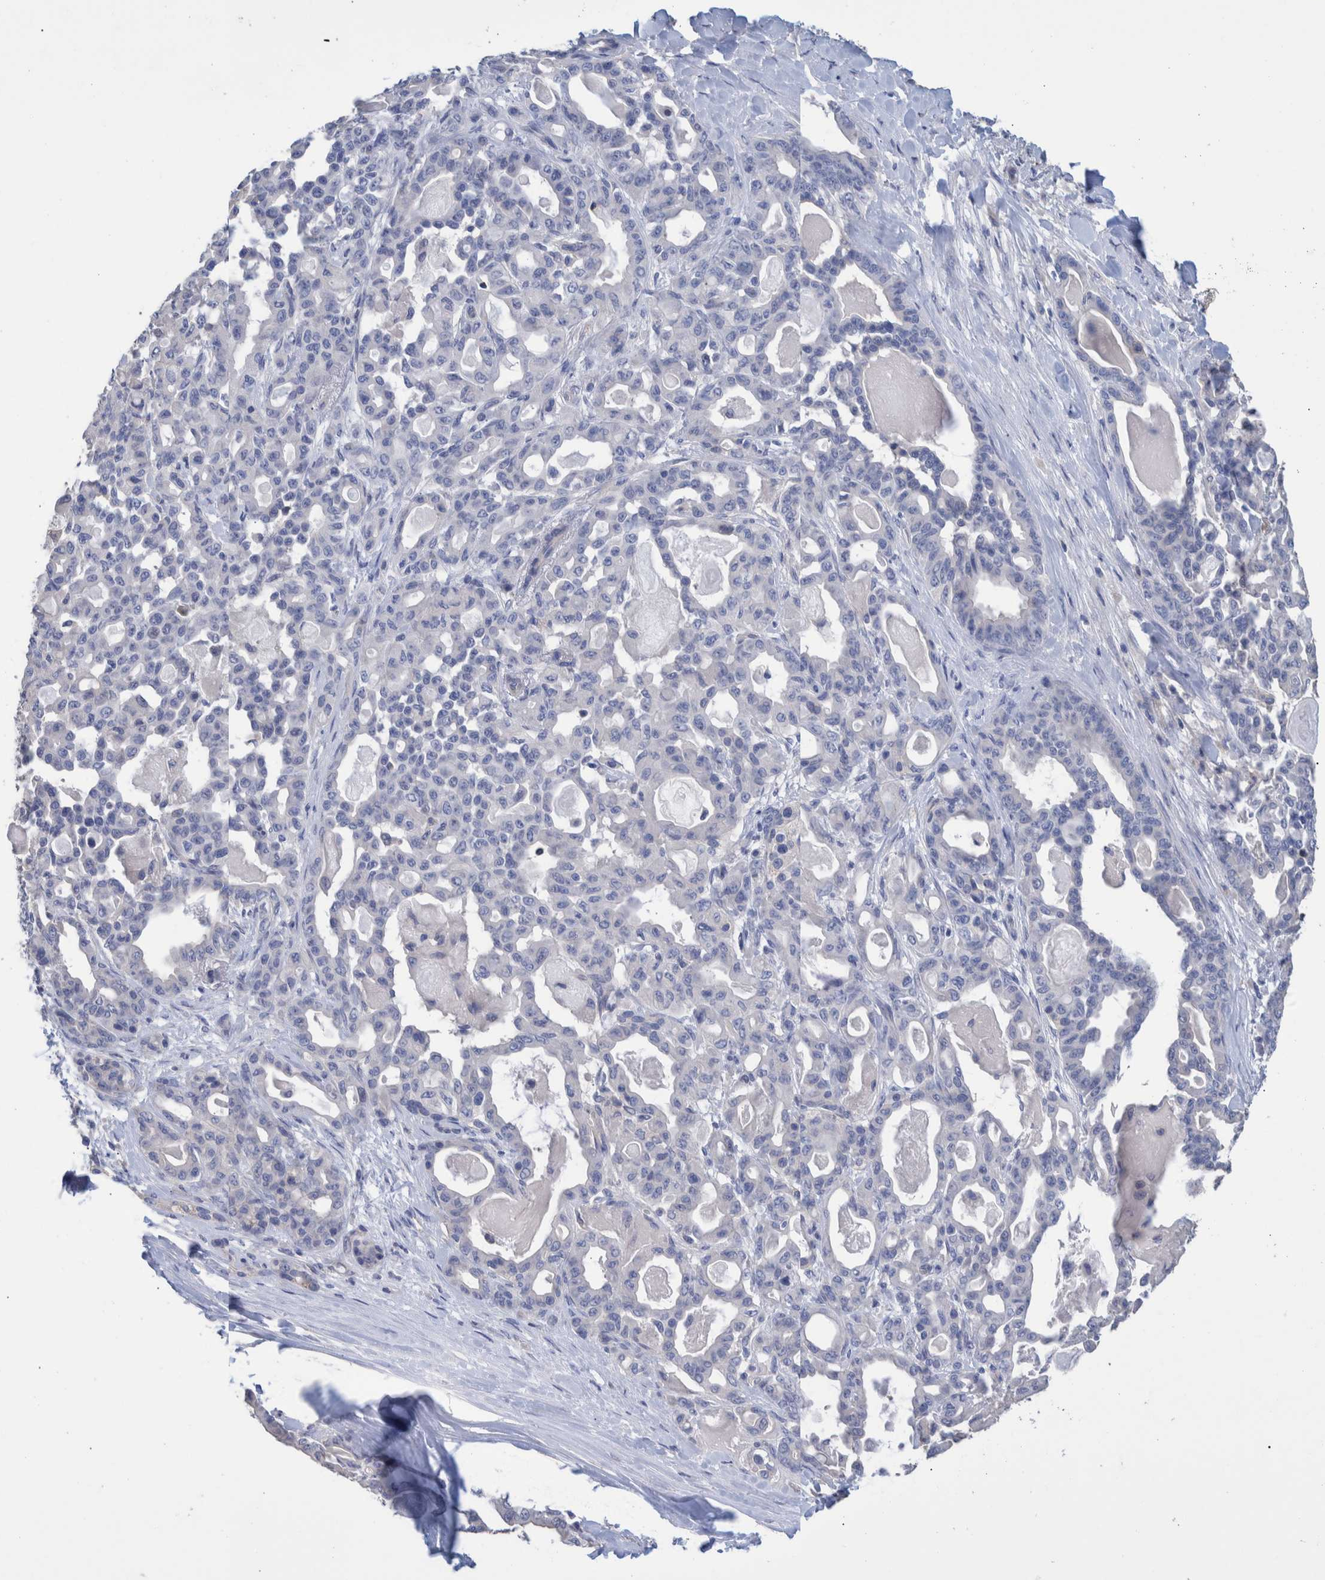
{"staining": {"intensity": "negative", "quantity": "none", "location": "none"}, "tissue": "pancreatic cancer", "cell_type": "Tumor cells", "image_type": "cancer", "snomed": [{"axis": "morphology", "description": "Adenocarcinoma, NOS"}, {"axis": "topography", "description": "Pancreas"}], "caption": "DAB (3,3'-diaminobenzidine) immunohistochemical staining of pancreatic adenocarcinoma exhibits no significant positivity in tumor cells.", "gene": "PPP3CC", "patient": {"sex": "male", "age": 63}}